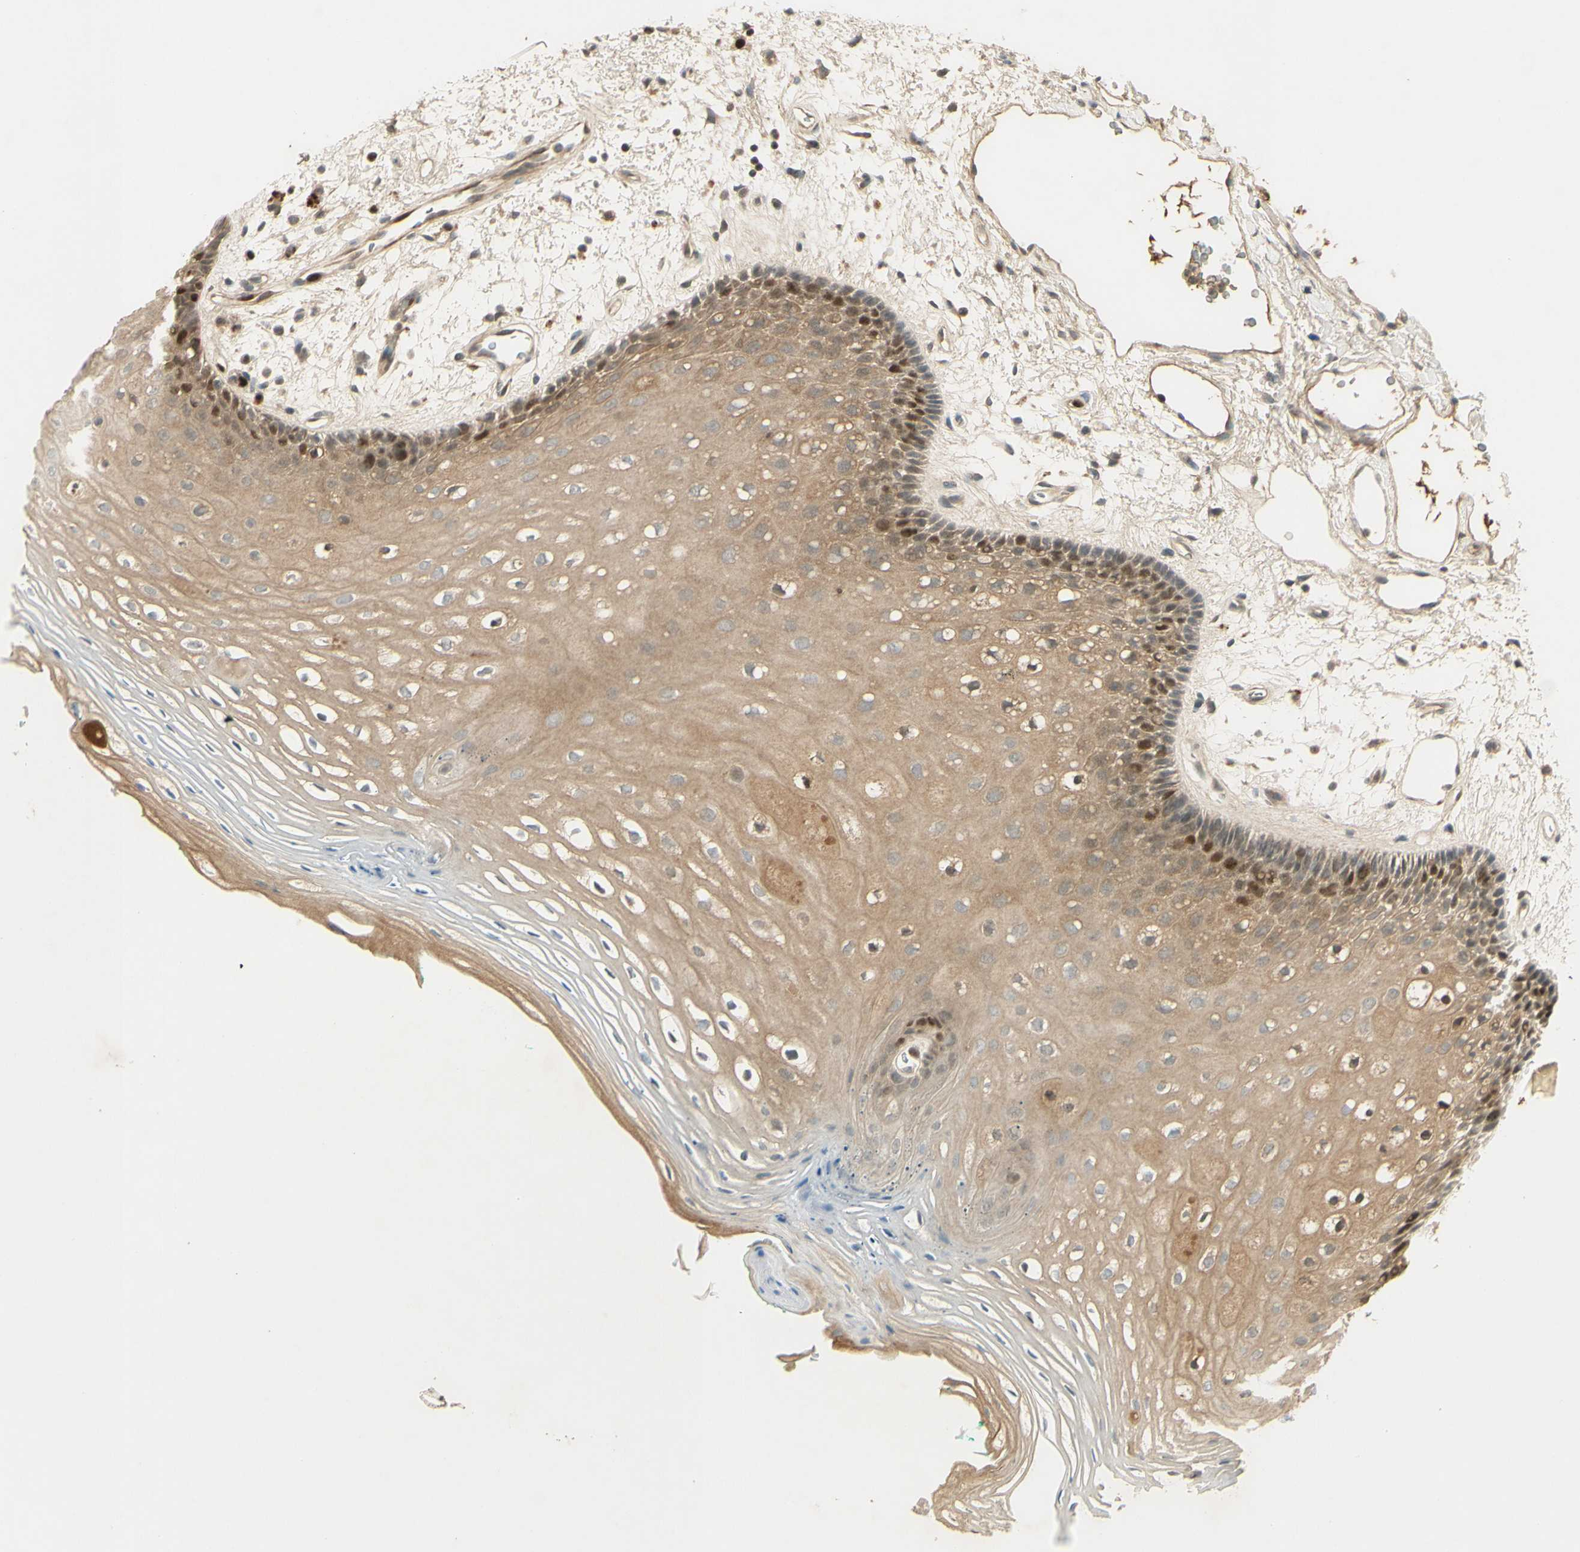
{"staining": {"intensity": "strong", "quantity": "<25%", "location": "nuclear"}, "tissue": "oral mucosa", "cell_type": "Squamous epithelial cells", "image_type": "normal", "snomed": [{"axis": "morphology", "description": "Normal tissue, NOS"}, {"axis": "topography", "description": "Skeletal muscle"}, {"axis": "topography", "description": "Oral tissue"}, {"axis": "topography", "description": "Peripheral nerve tissue"}], "caption": "Brown immunohistochemical staining in normal human oral mucosa demonstrates strong nuclear expression in approximately <25% of squamous epithelial cells. Using DAB (brown) and hematoxylin (blue) stains, captured at high magnification using brightfield microscopy.", "gene": "RAD18", "patient": {"sex": "female", "age": 84}}